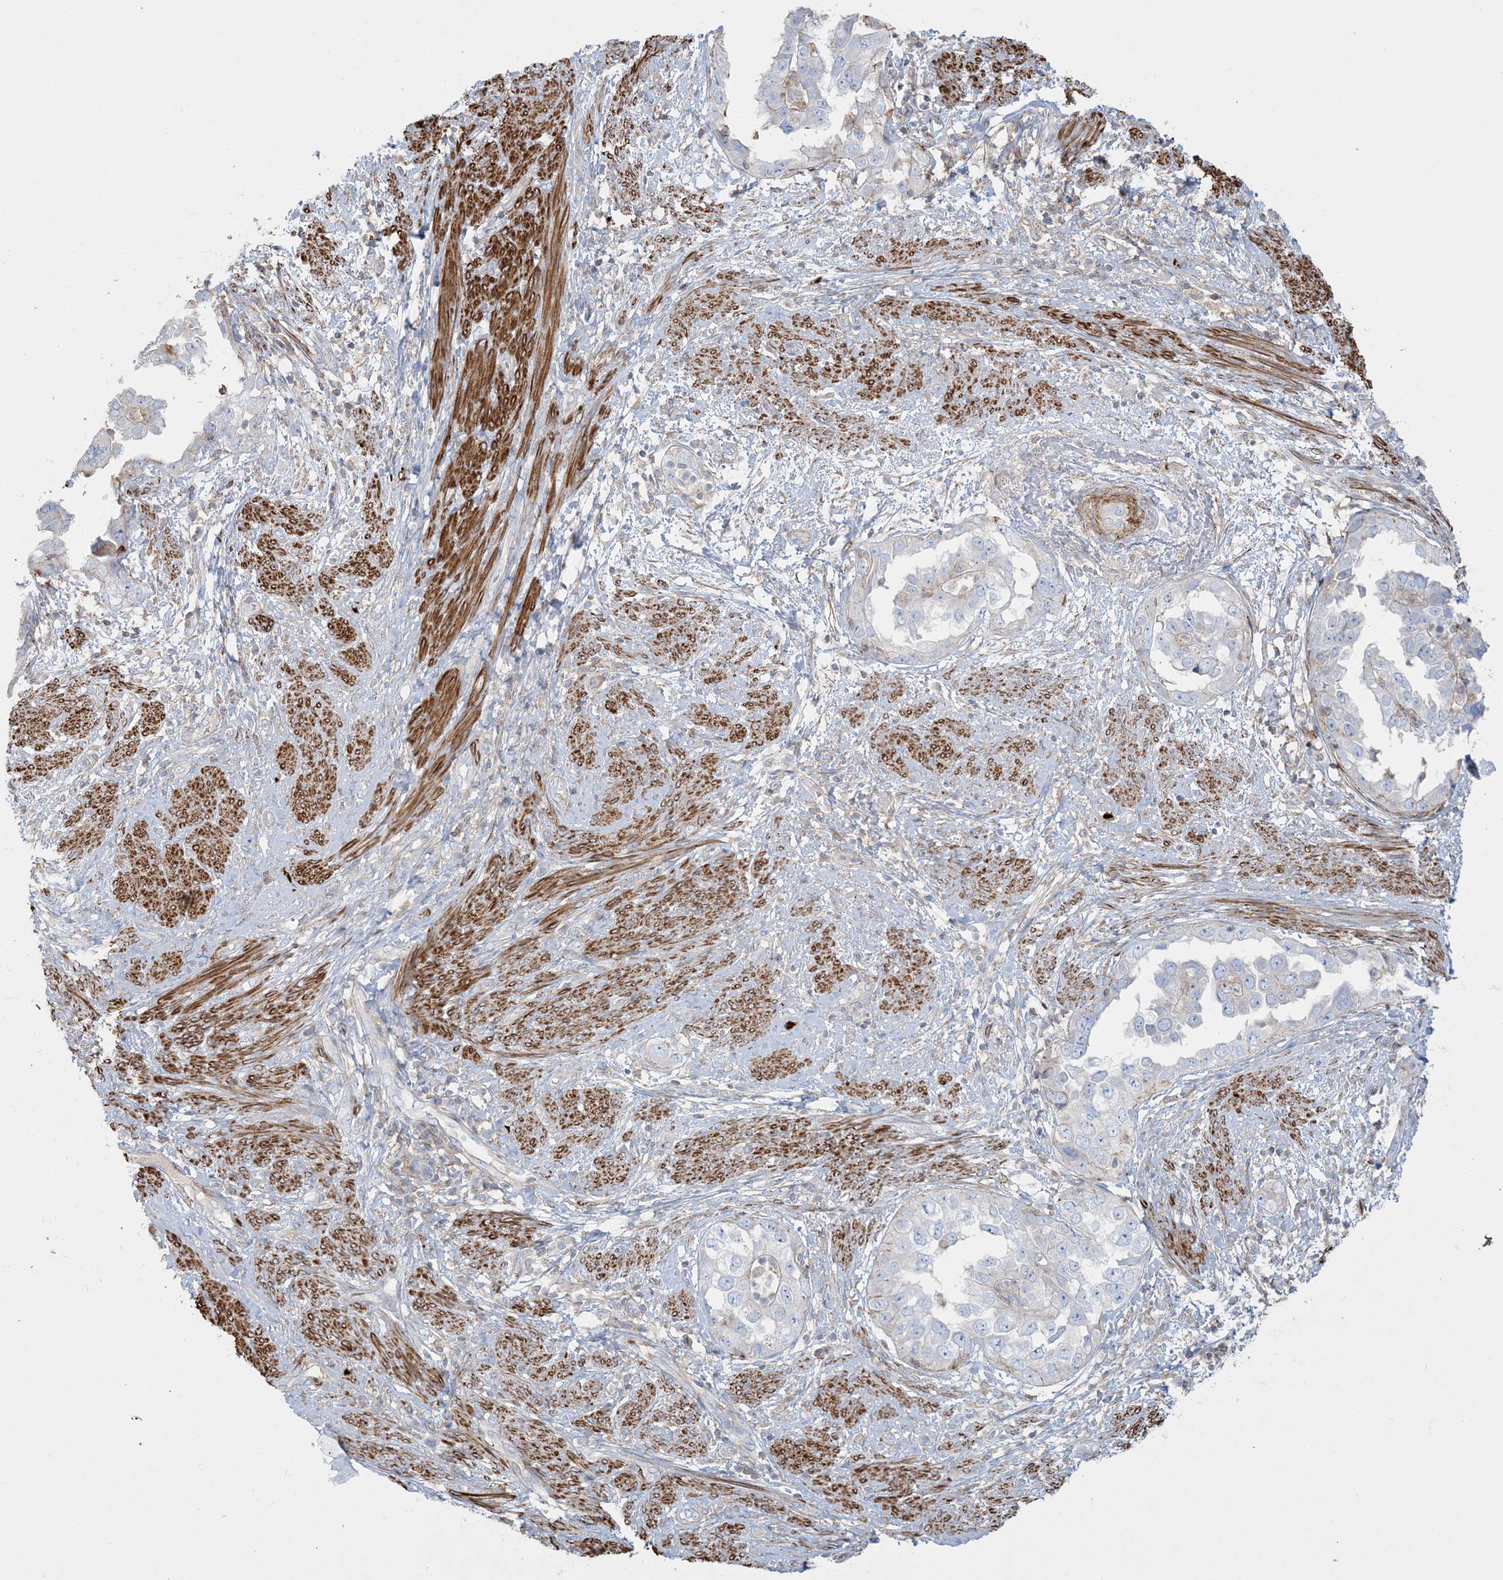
{"staining": {"intensity": "negative", "quantity": "none", "location": "none"}, "tissue": "endometrial cancer", "cell_type": "Tumor cells", "image_type": "cancer", "snomed": [{"axis": "morphology", "description": "Adenocarcinoma, NOS"}, {"axis": "topography", "description": "Endometrium"}], "caption": "DAB immunohistochemical staining of human endometrial adenocarcinoma demonstrates no significant staining in tumor cells.", "gene": "GTF3C2", "patient": {"sex": "female", "age": 85}}